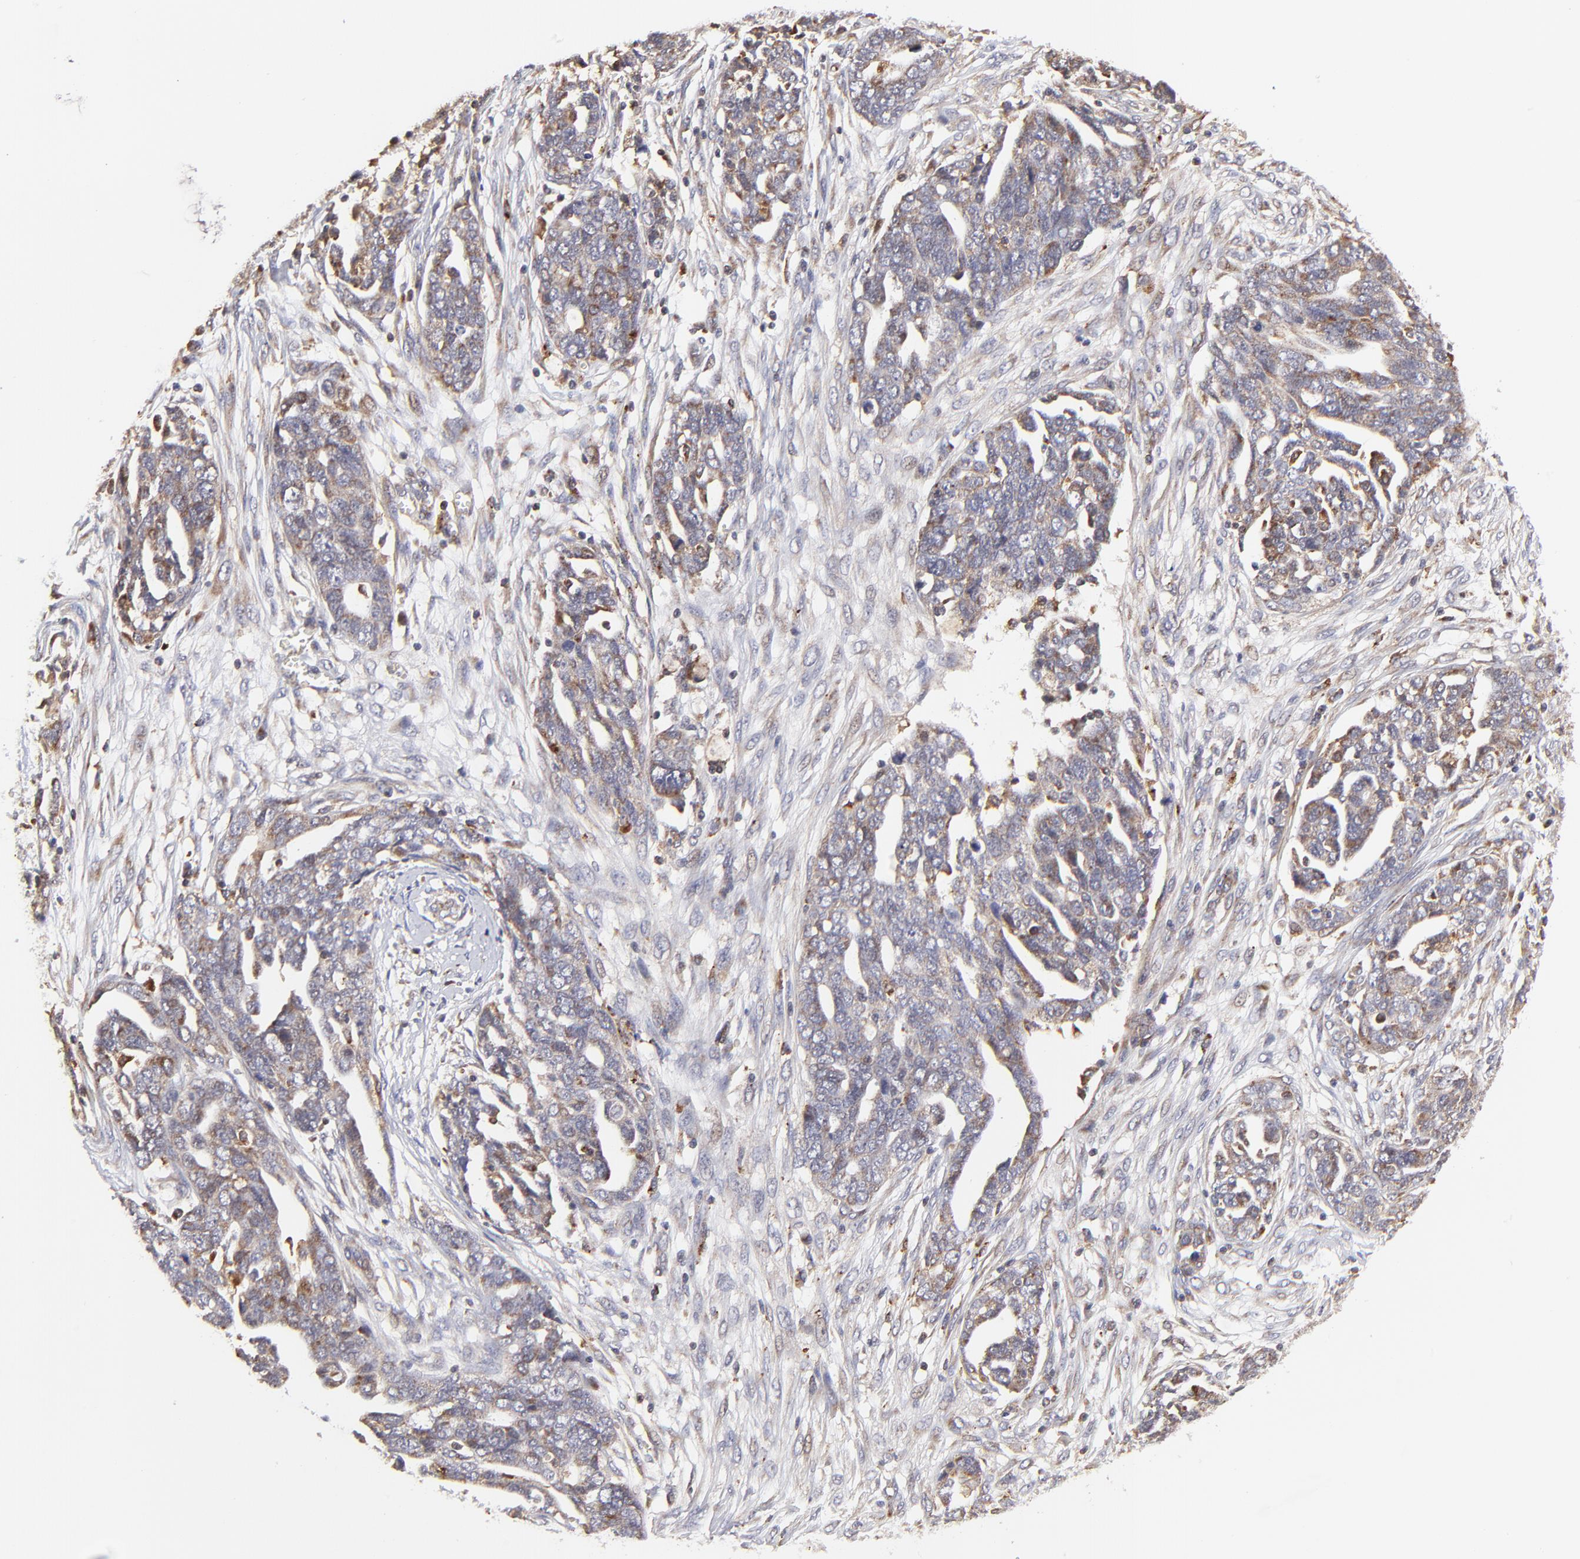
{"staining": {"intensity": "weak", "quantity": "<25%", "location": "cytoplasmic/membranous"}, "tissue": "ovarian cancer", "cell_type": "Tumor cells", "image_type": "cancer", "snomed": [{"axis": "morphology", "description": "Normal tissue, NOS"}, {"axis": "morphology", "description": "Cystadenocarcinoma, serous, NOS"}, {"axis": "topography", "description": "Fallopian tube"}, {"axis": "topography", "description": "Ovary"}], "caption": "Ovarian cancer (serous cystadenocarcinoma) was stained to show a protein in brown. There is no significant staining in tumor cells.", "gene": "MAP2K7", "patient": {"sex": "female", "age": 56}}